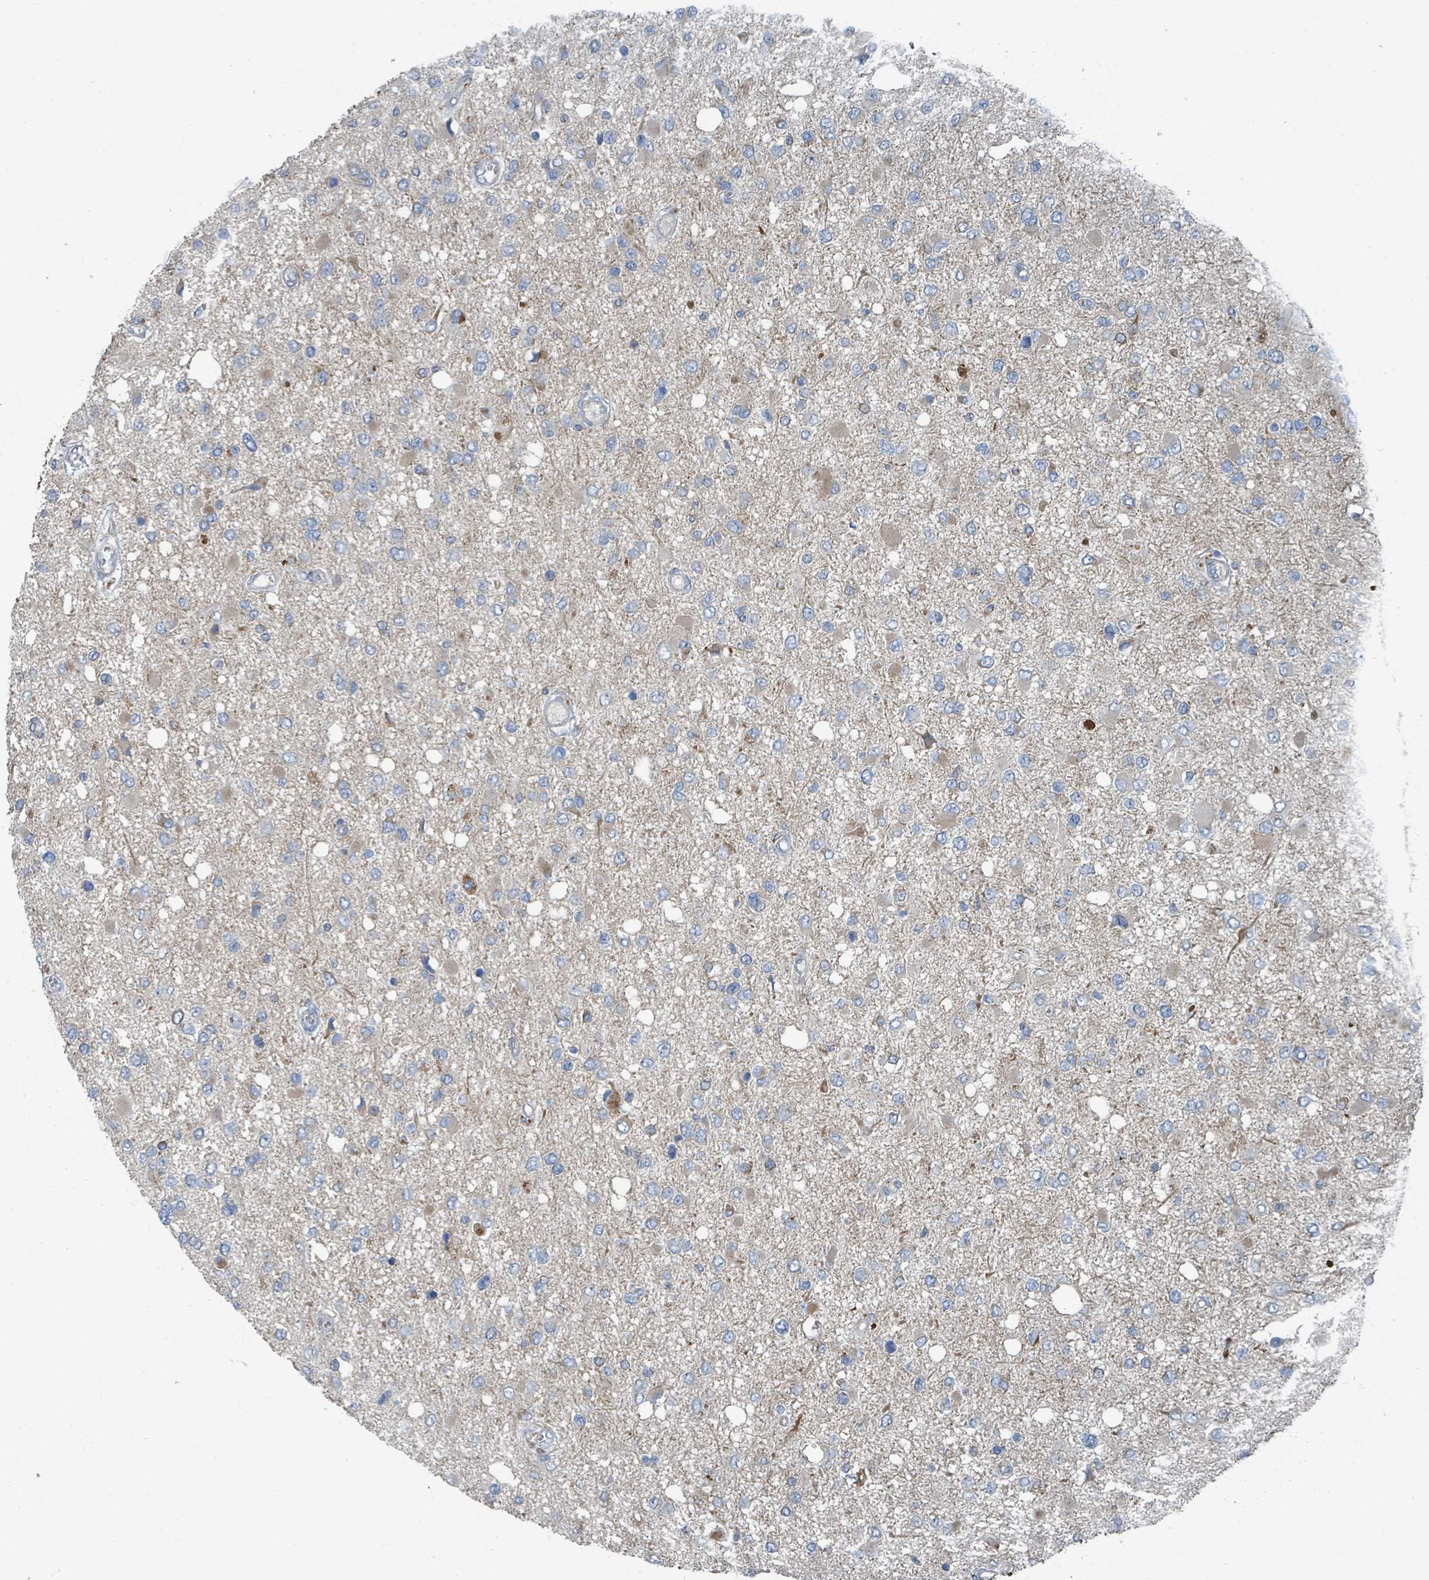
{"staining": {"intensity": "weak", "quantity": "<25%", "location": "cytoplasmic/membranous"}, "tissue": "glioma", "cell_type": "Tumor cells", "image_type": "cancer", "snomed": [{"axis": "morphology", "description": "Glioma, malignant, High grade"}, {"axis": "topography", "description": "Brain"}], "caption": "DAB immunohistochemical staining of malignant high-grade glioma exhibits no significant staining in tumor cells. The staining is performed using DAB (3,3'-diaminobenzidine) brown chromogen with nuclei counter-stained in using hematoxylin.", "gene": "DIPK2A", "patient": {"sex": "male", "age": 53}}